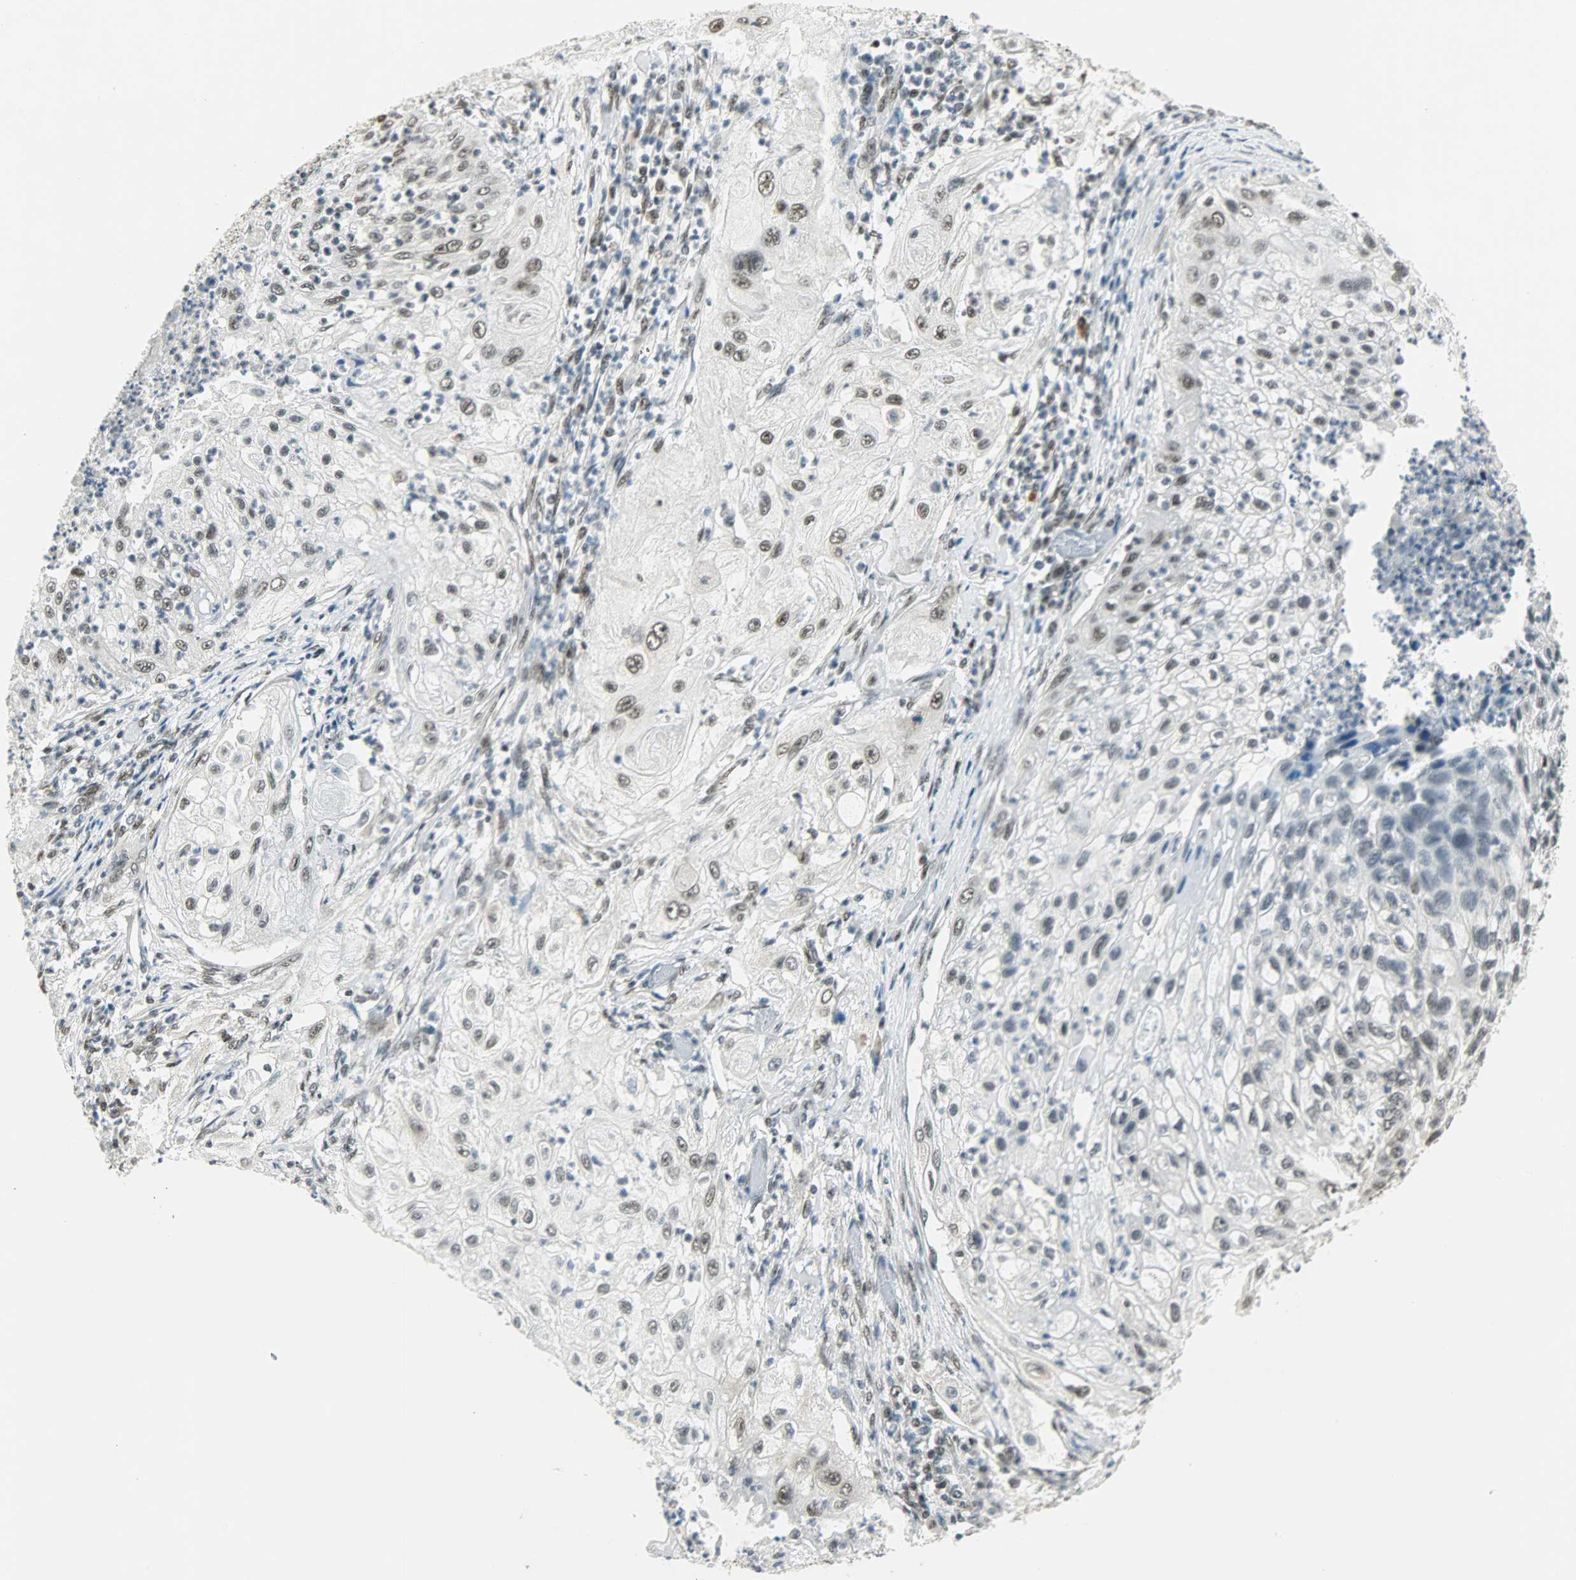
{"staining": {"intensity": "weak", "quantity": ">75%", "location": "nuclear"}, "tissue": "lung cancer", "cell_type": "Tumor cells", "image_type": "cancer", "snomed": [{"axis": "morphology", "description": "Inflammation, NOS"}, {"axis": "morphology", "description": "Squamous cell carcinoma, NOS"}, {"axis": "topography", "description": "Lymph node"}, {"axis": "topography", "description": "Soft tissue"}, {"axis": "topography", "description": "Lung"}], "caption": "Lung cancer (squamous cell carcinoma) stained with a protein marker demonstrates weak staining in tumor cells.", "gene": "SUGP1", "patient": {"sex": "male", "age": 66}}